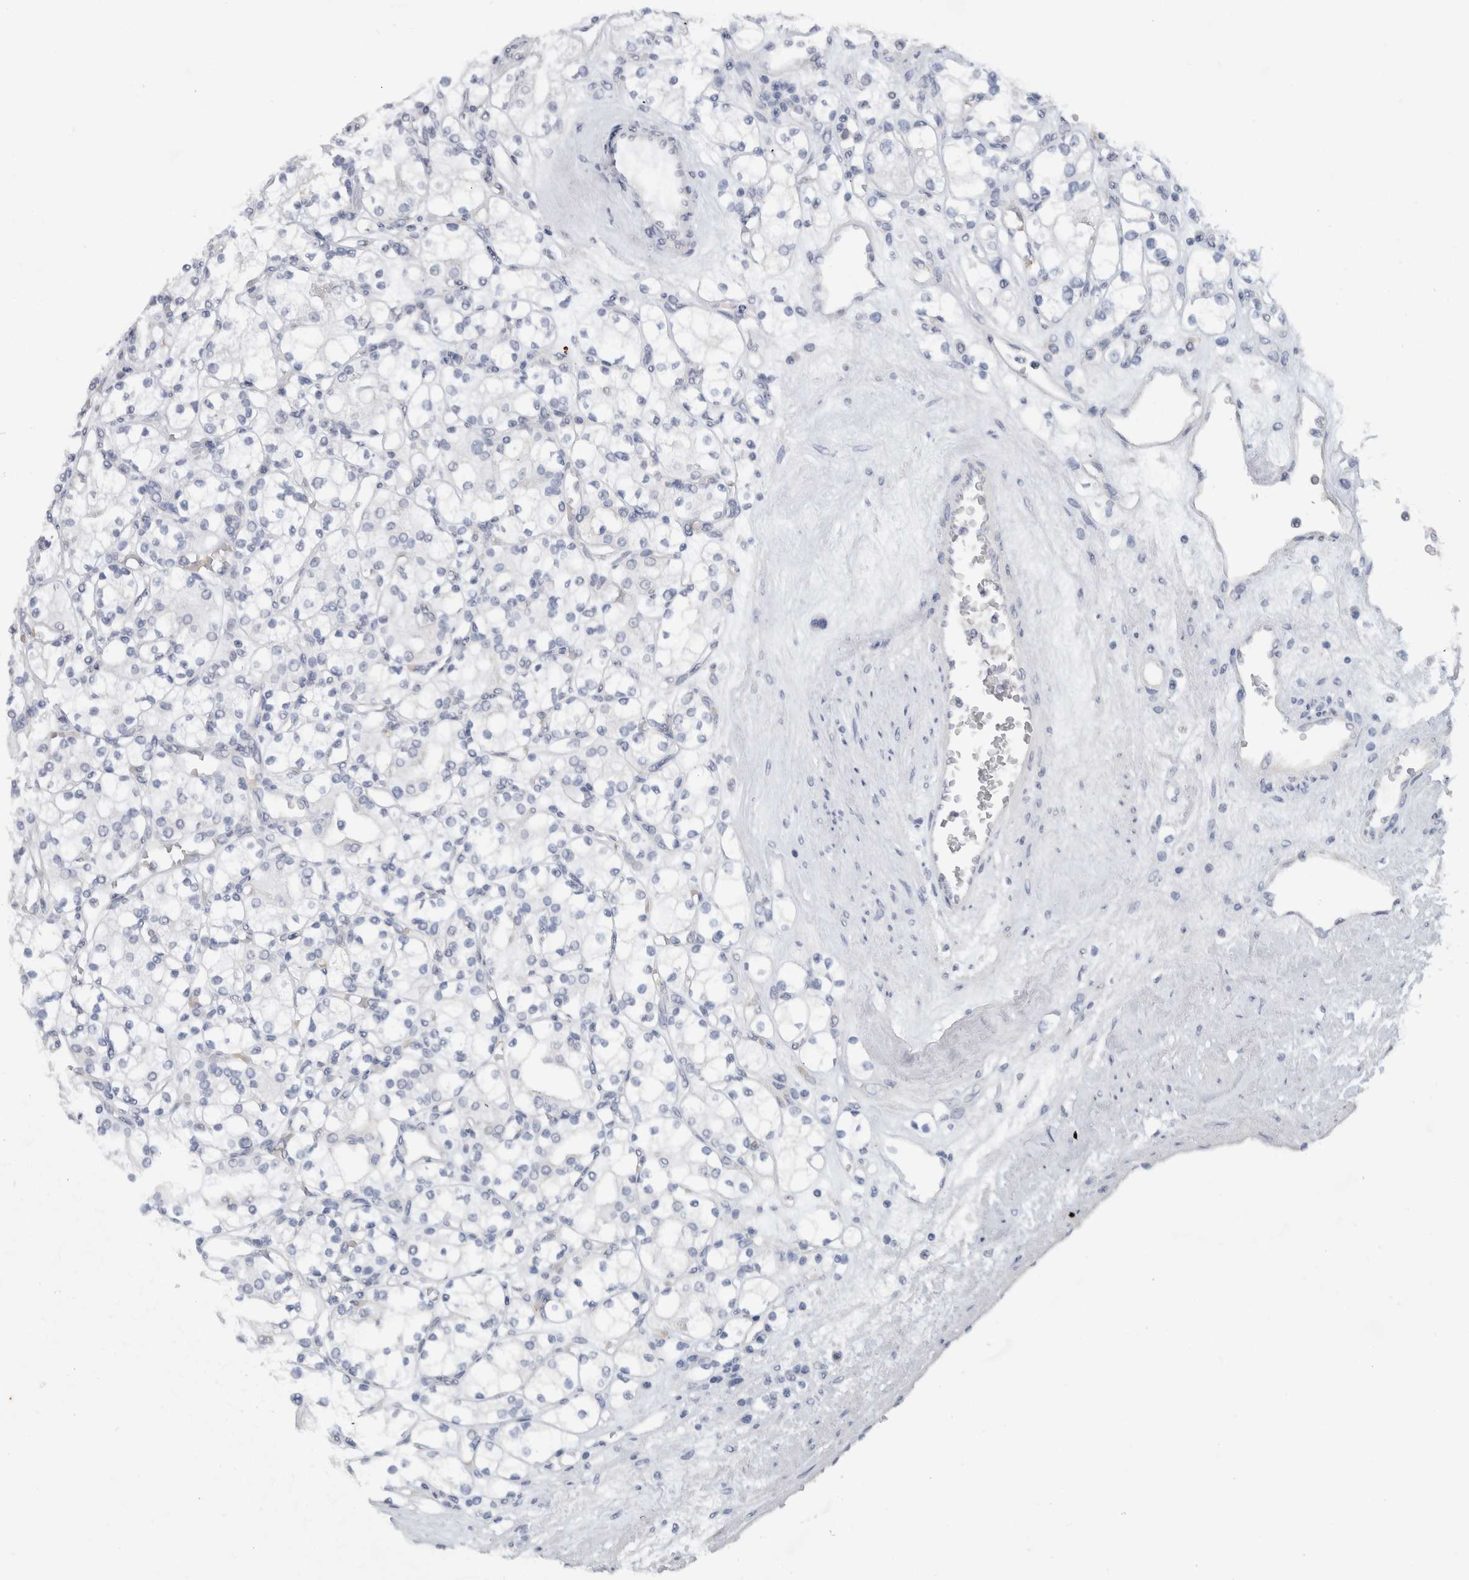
{"staining": {"intensity": "negative", "quantity": "none", "location": "none"}, "tissue": "renal cancer", "cell_type": "Tumor cells", "image_type": "cancer", "snomed": [{"axis": "morphology", "description": "Adenocarcinoma, NOS"}, {"axis": "topography", "description": "Kidney"}], "caption": "Tumor cells are negative for brown protein staining in adenocarcinoma (renal).", "gene": "FMR1NB", "patient": {"sex": "male", "age": 77}}